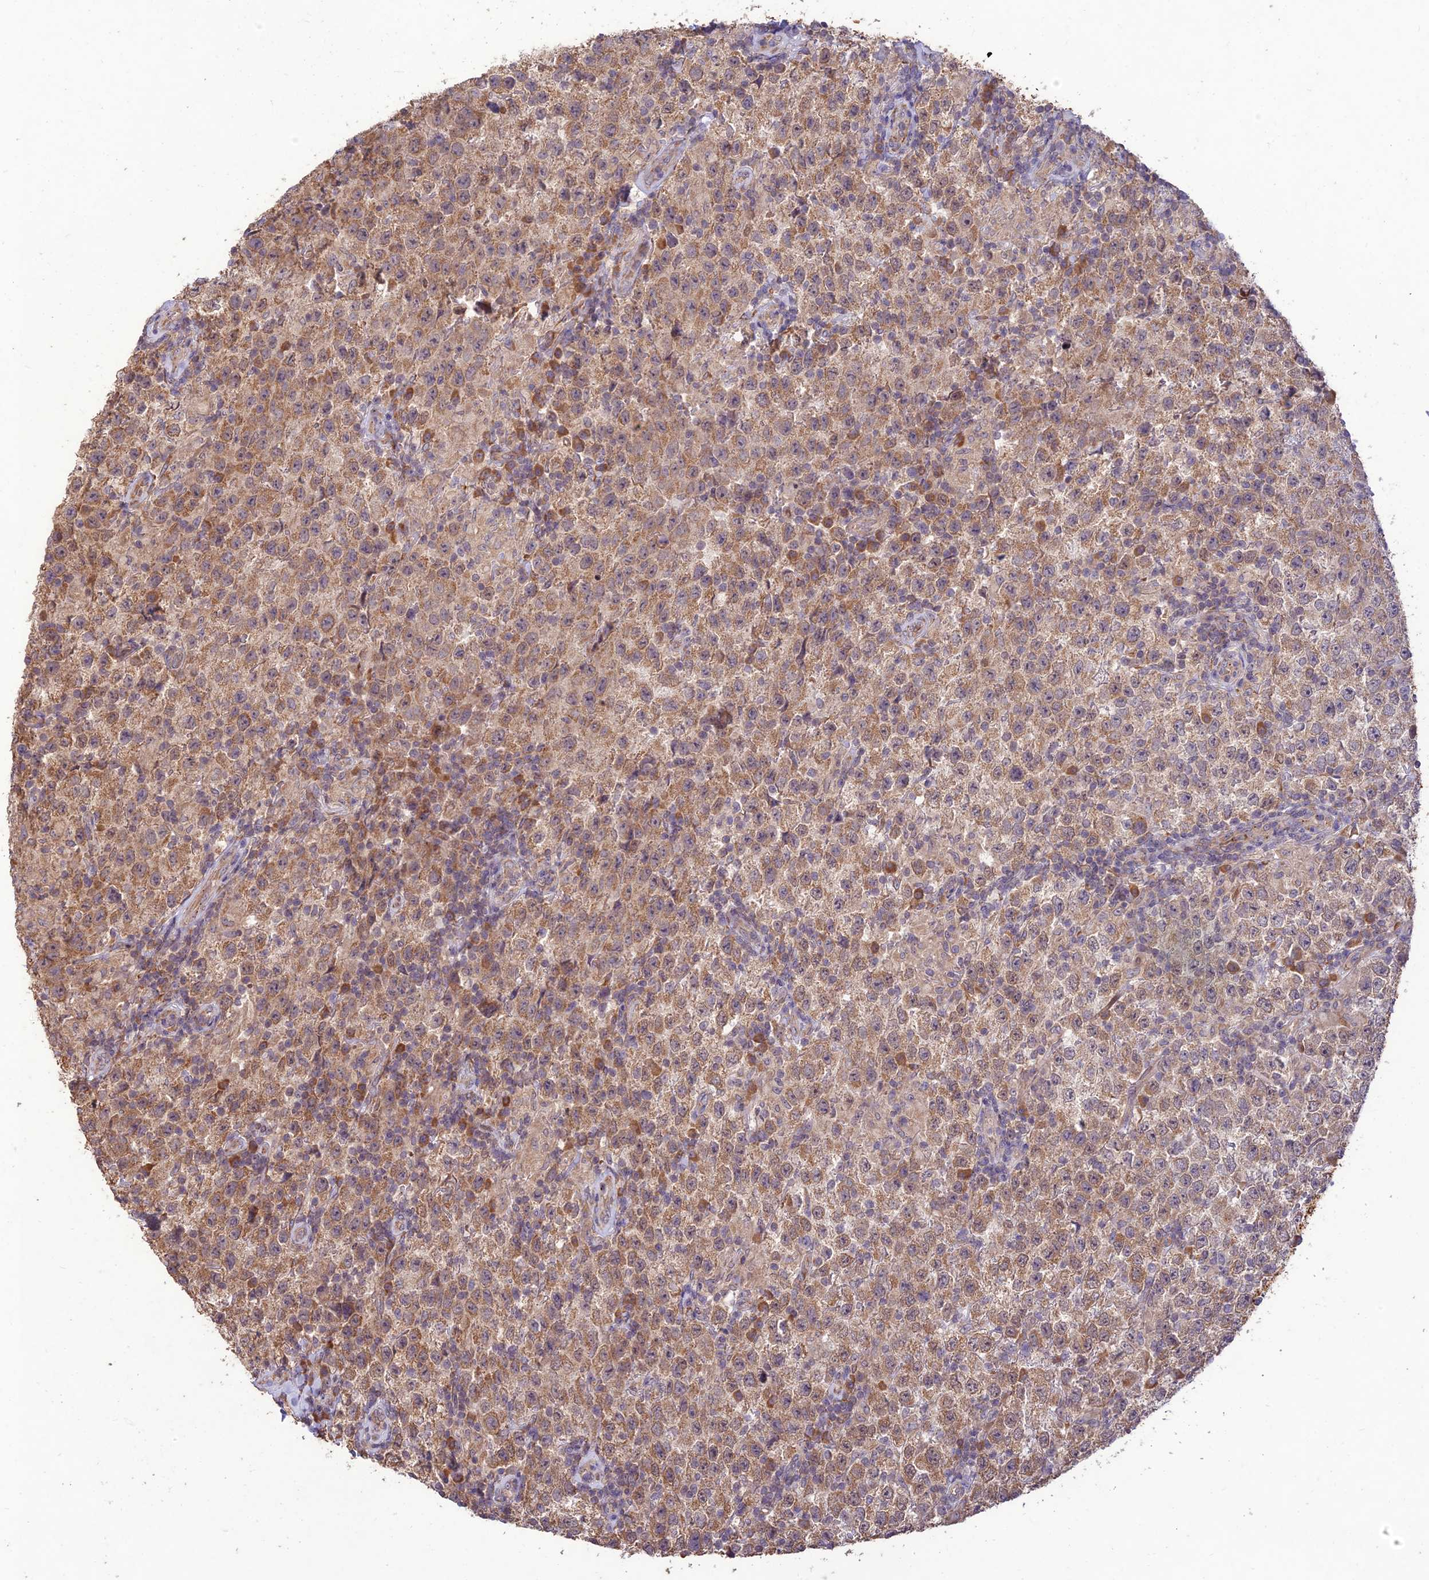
{"staining": {"intensity": "moderate", "quantity": ">75%", "location": "cytoplasmic/membranous"}, "tissue": "testis cancer", "cell_type": "Tumor cells", "image_type": "cancer", "snomed": [{"axis": "morphology", "description": "Seminoma, NOS"}, {"axis": "morphology", "description": "Carcinoma, Embryonal, NOS"}, {"axis": "topography", "description": "Testis"}], "caption": "IHC micrograph of neoplastic tissue: human seminoma (testis) stained using immunohistochemistry (IHC) shows medium levels of moderate protein expression localized specifically in the cytoplasmic/membranous of tumor cells, appearing as a cytoplasmic/membranous brown color.", "gene": "PPP1R11", "patient": {"sex": "male", "age": 41}}